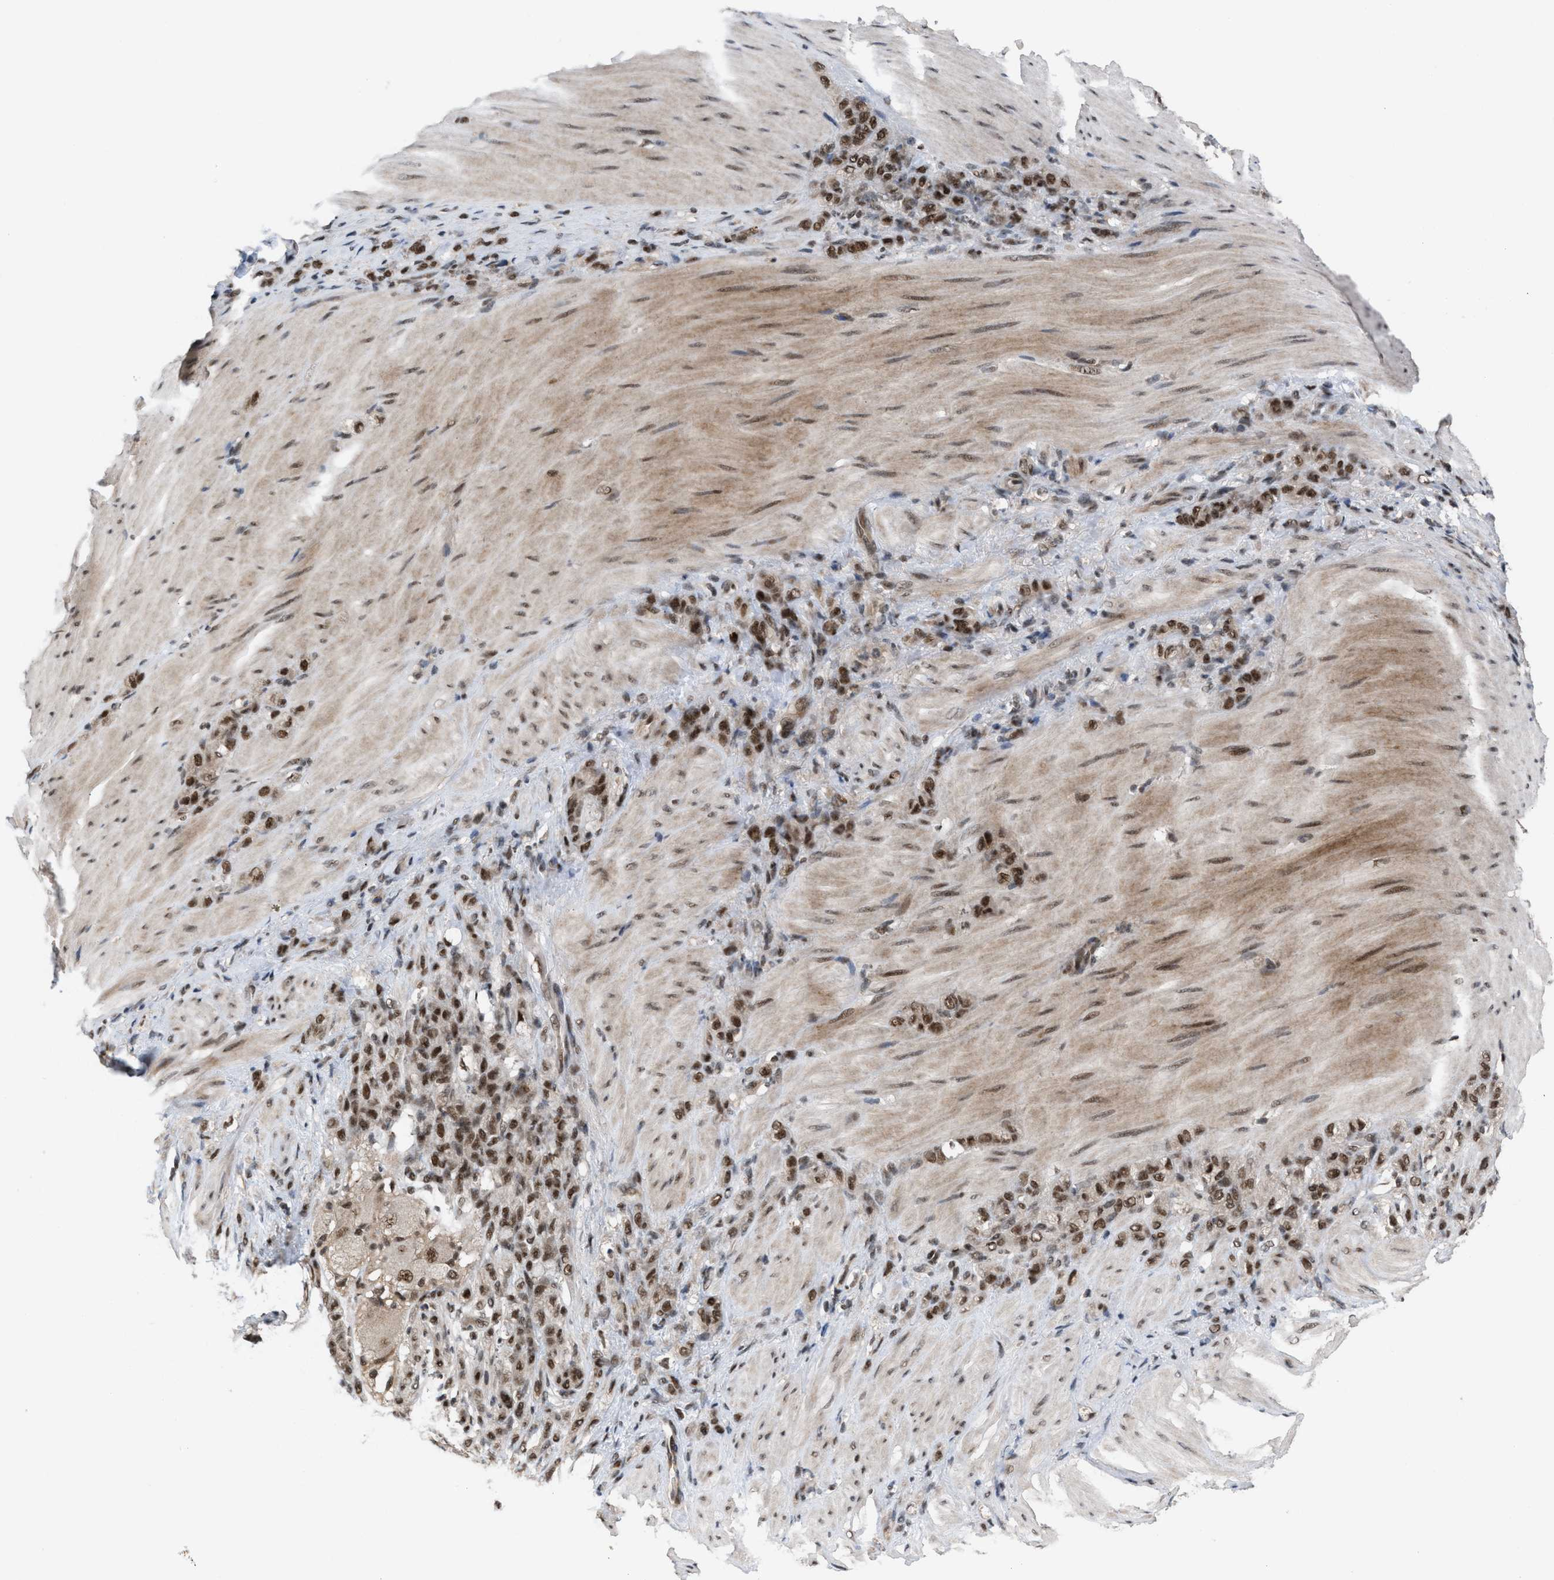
{"staining": {"intensity": "strong", "quantity": ">75%", "location": "nuclear"}, "tissue": "stomach cancer", "cell_type": "Tumor cells", "image_type": "cancer", "snomed": [{"axis": "morphology", "description": "Normal tissue, NOS"}, {"axis": "morphology", "description": "Adenocarcinoma, NOS"}, {"axis": "topography", "description": "Stomach"}], "caption": "A high amount of strong nuclear staining is appreciated in about >75% of tumor cells in adenocarcinoma (stomach) tissue.", "gene": "PRPF4", "patient": {"sex": "male", "age": 82}}